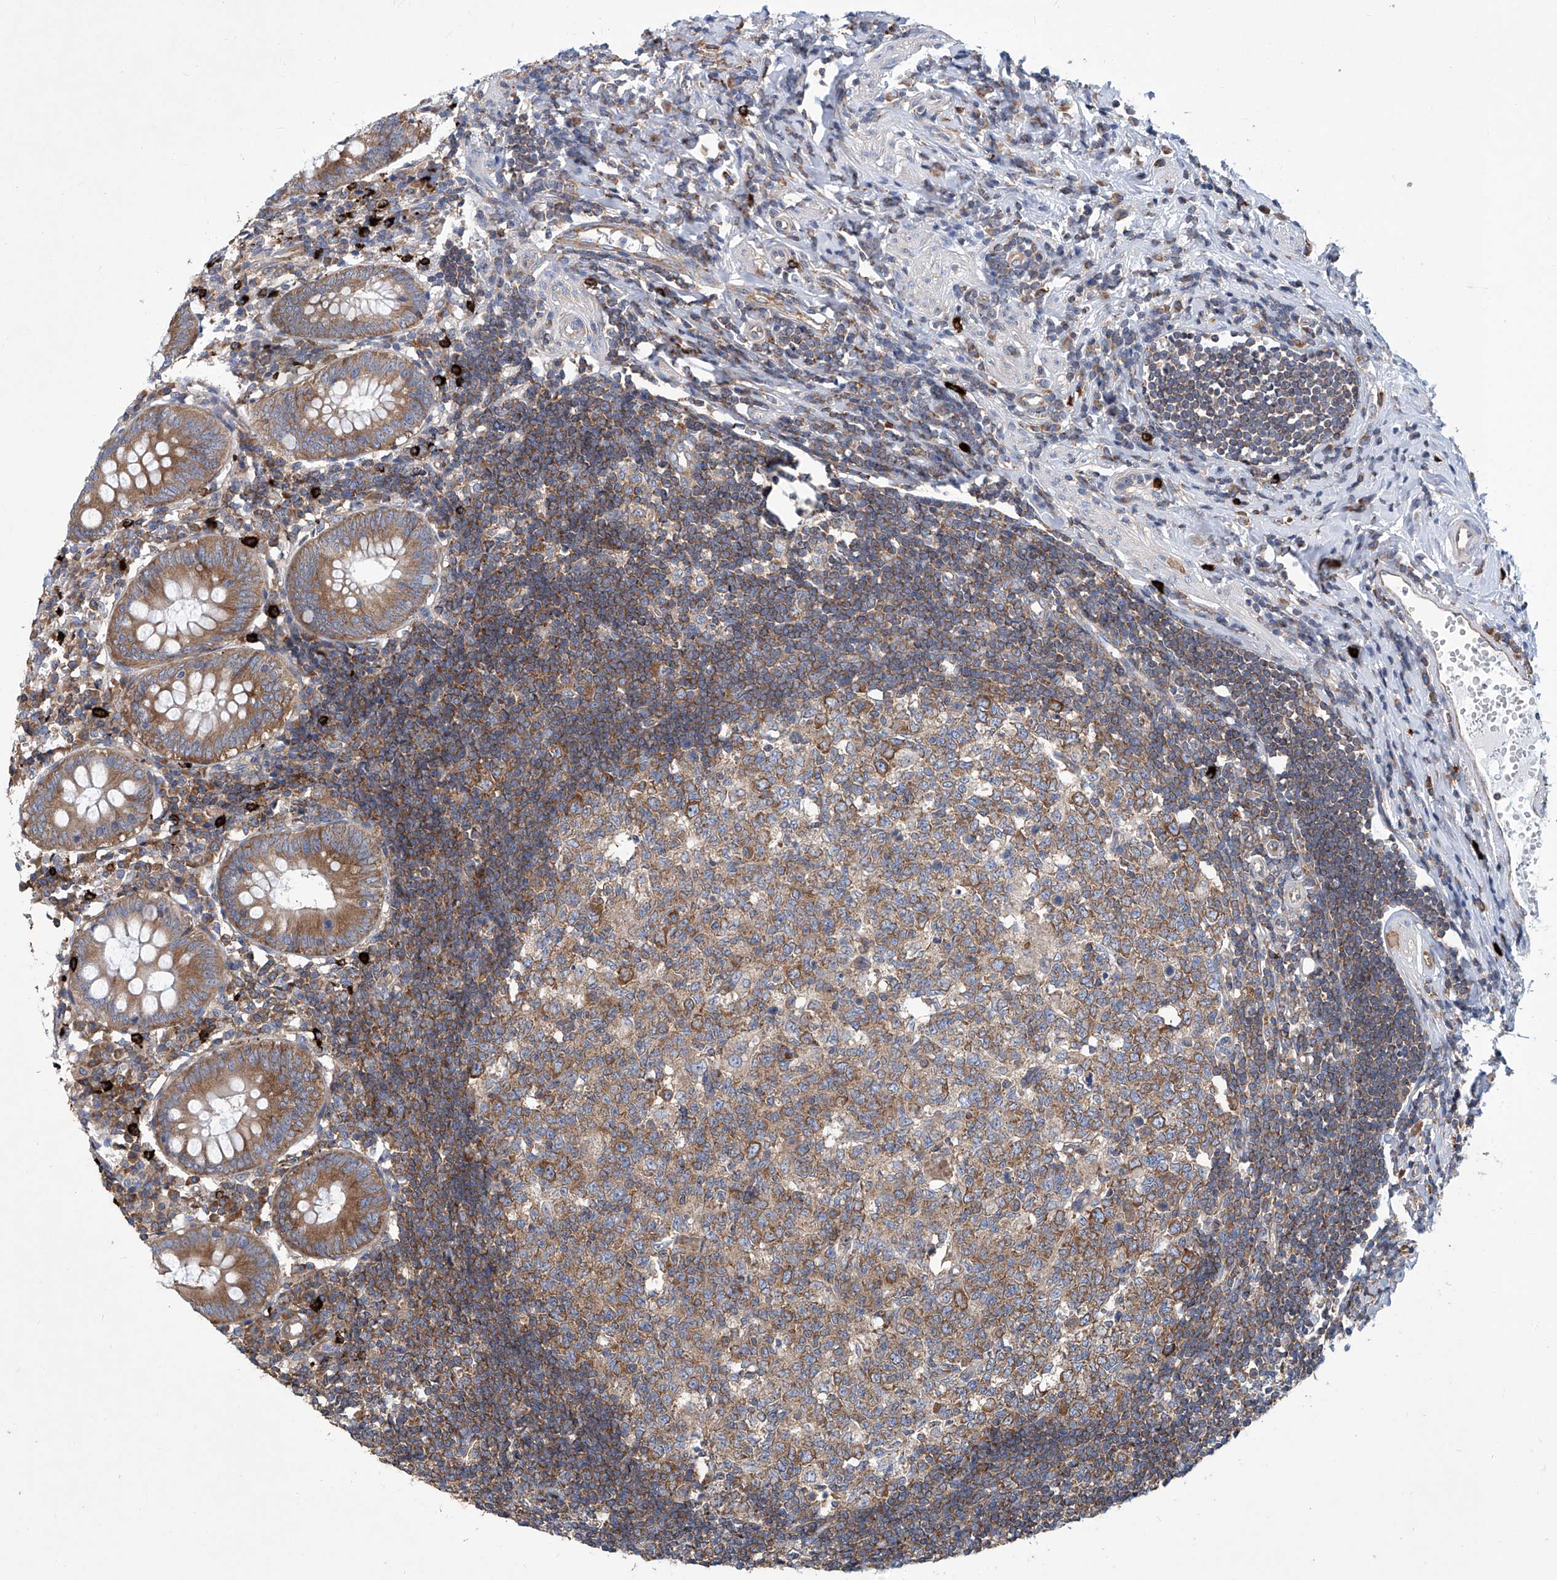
{"staining": {"intensity": "strong", "quantity": ">75%", "location": "cytoplasmic/membranous"}, "tissue": "appendix", "cell_type": "Glandular cells", "image_type": "normal", "snomed": [{"axis": "morphology", "description": "Normal tissue, NOS"}, {"axis": "topography", "description": "Appendix"}], "caption": "The micrograph reveals staining of unremarkable appendix, revealing strong cytoplasmic/membranous protein staining (brown color) within glandular cells.", "gene": "SENP2", "patient": {"sex": "female", "age": 54}}